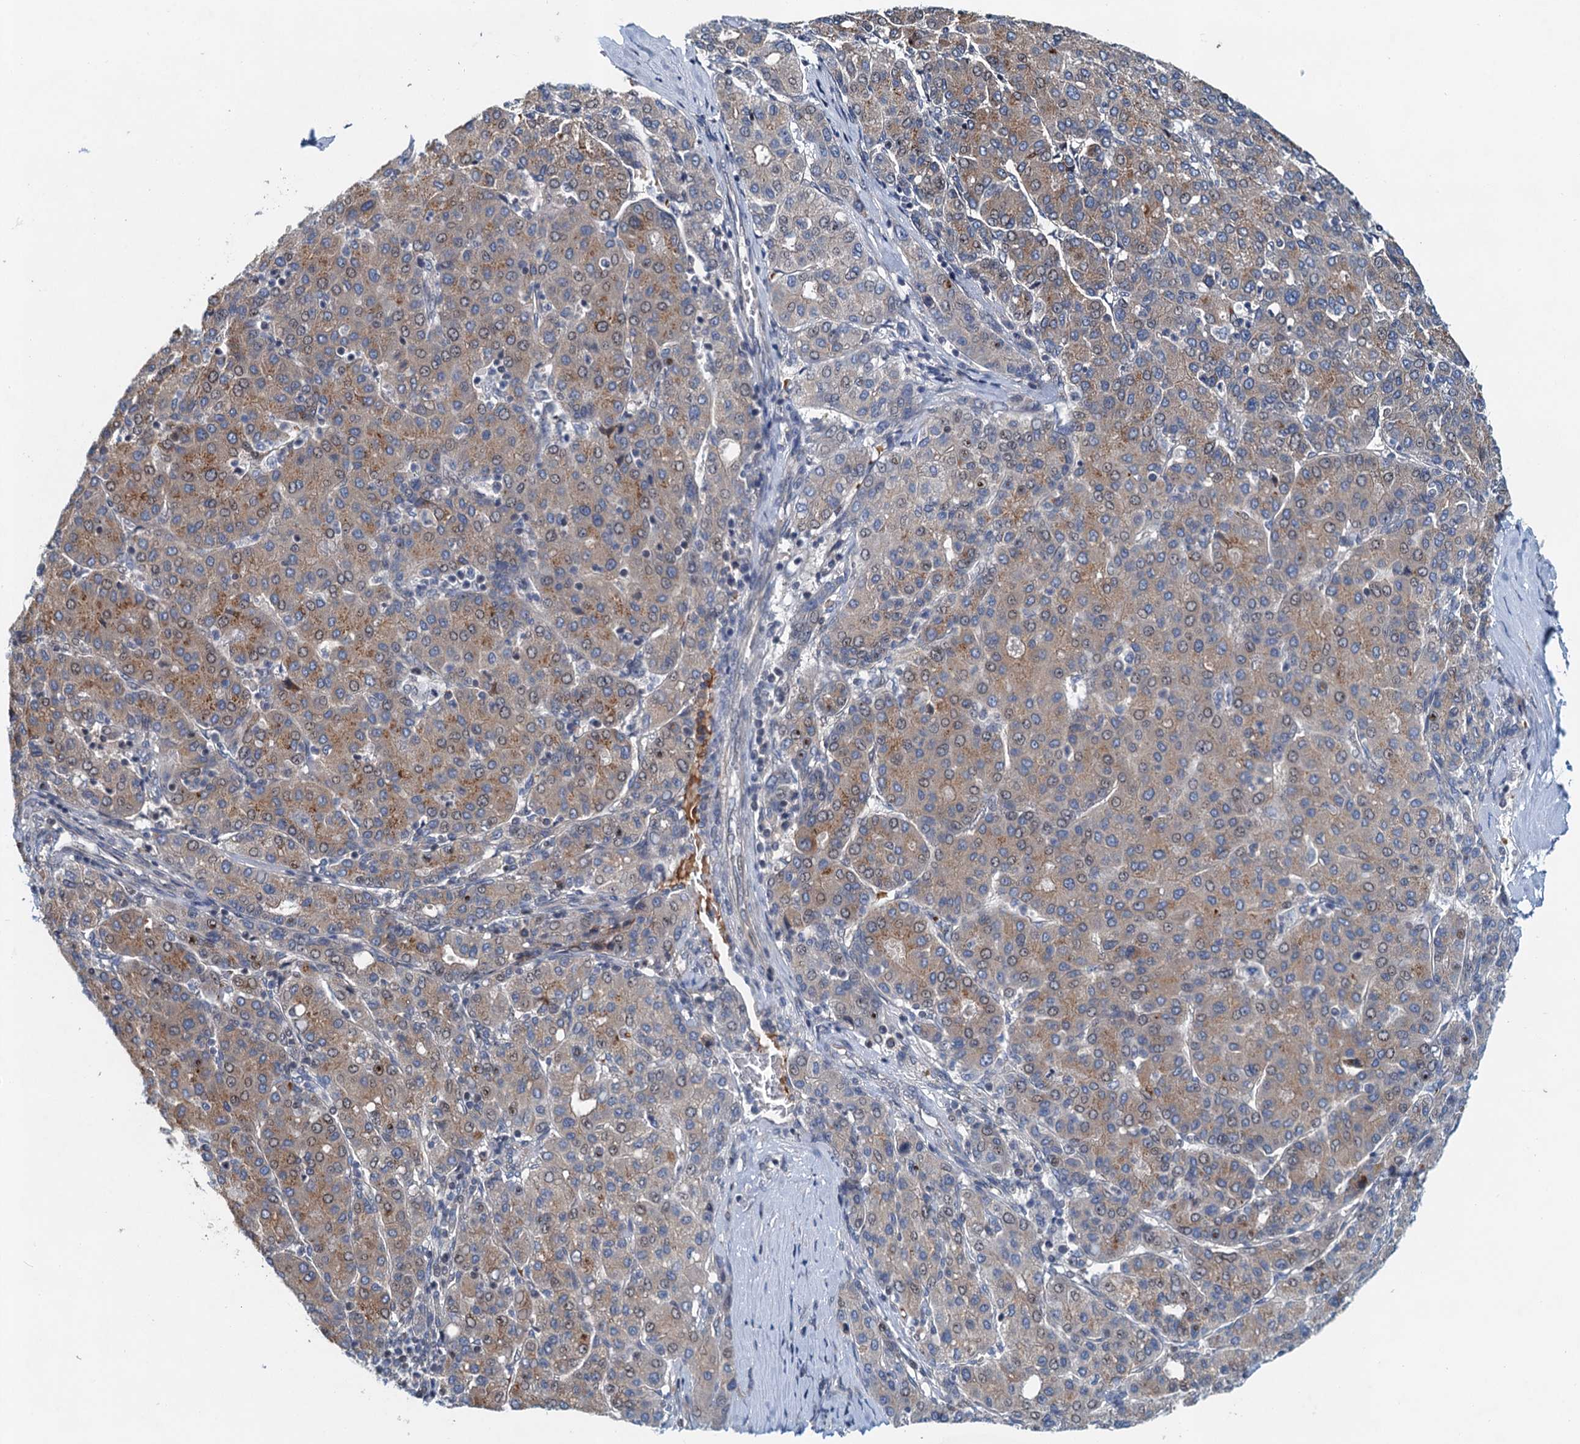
{"staining": {"intensity": "moderate", "quantity": ">75%", "location": "cytoplasmic/membranous"}, "tissue": "liver cancer", "cell_type": "Tumor cells", "image_type": "cancer", "snomed": [{"axis": "morphology", "description": "Carcinoma, Hepatocellular, NOS"}, {"axis": "topography", "description": "Liver"}], "caption": "Immunohistochemistry micrograph of liver cancer stained for a protein (brown), which reveals medium levels of moderate cytoplasmic/membranous expression in approximately >75% of tumor cells.", "gene": "NBEA", "patient": {"sex": "male", "age": 65}}